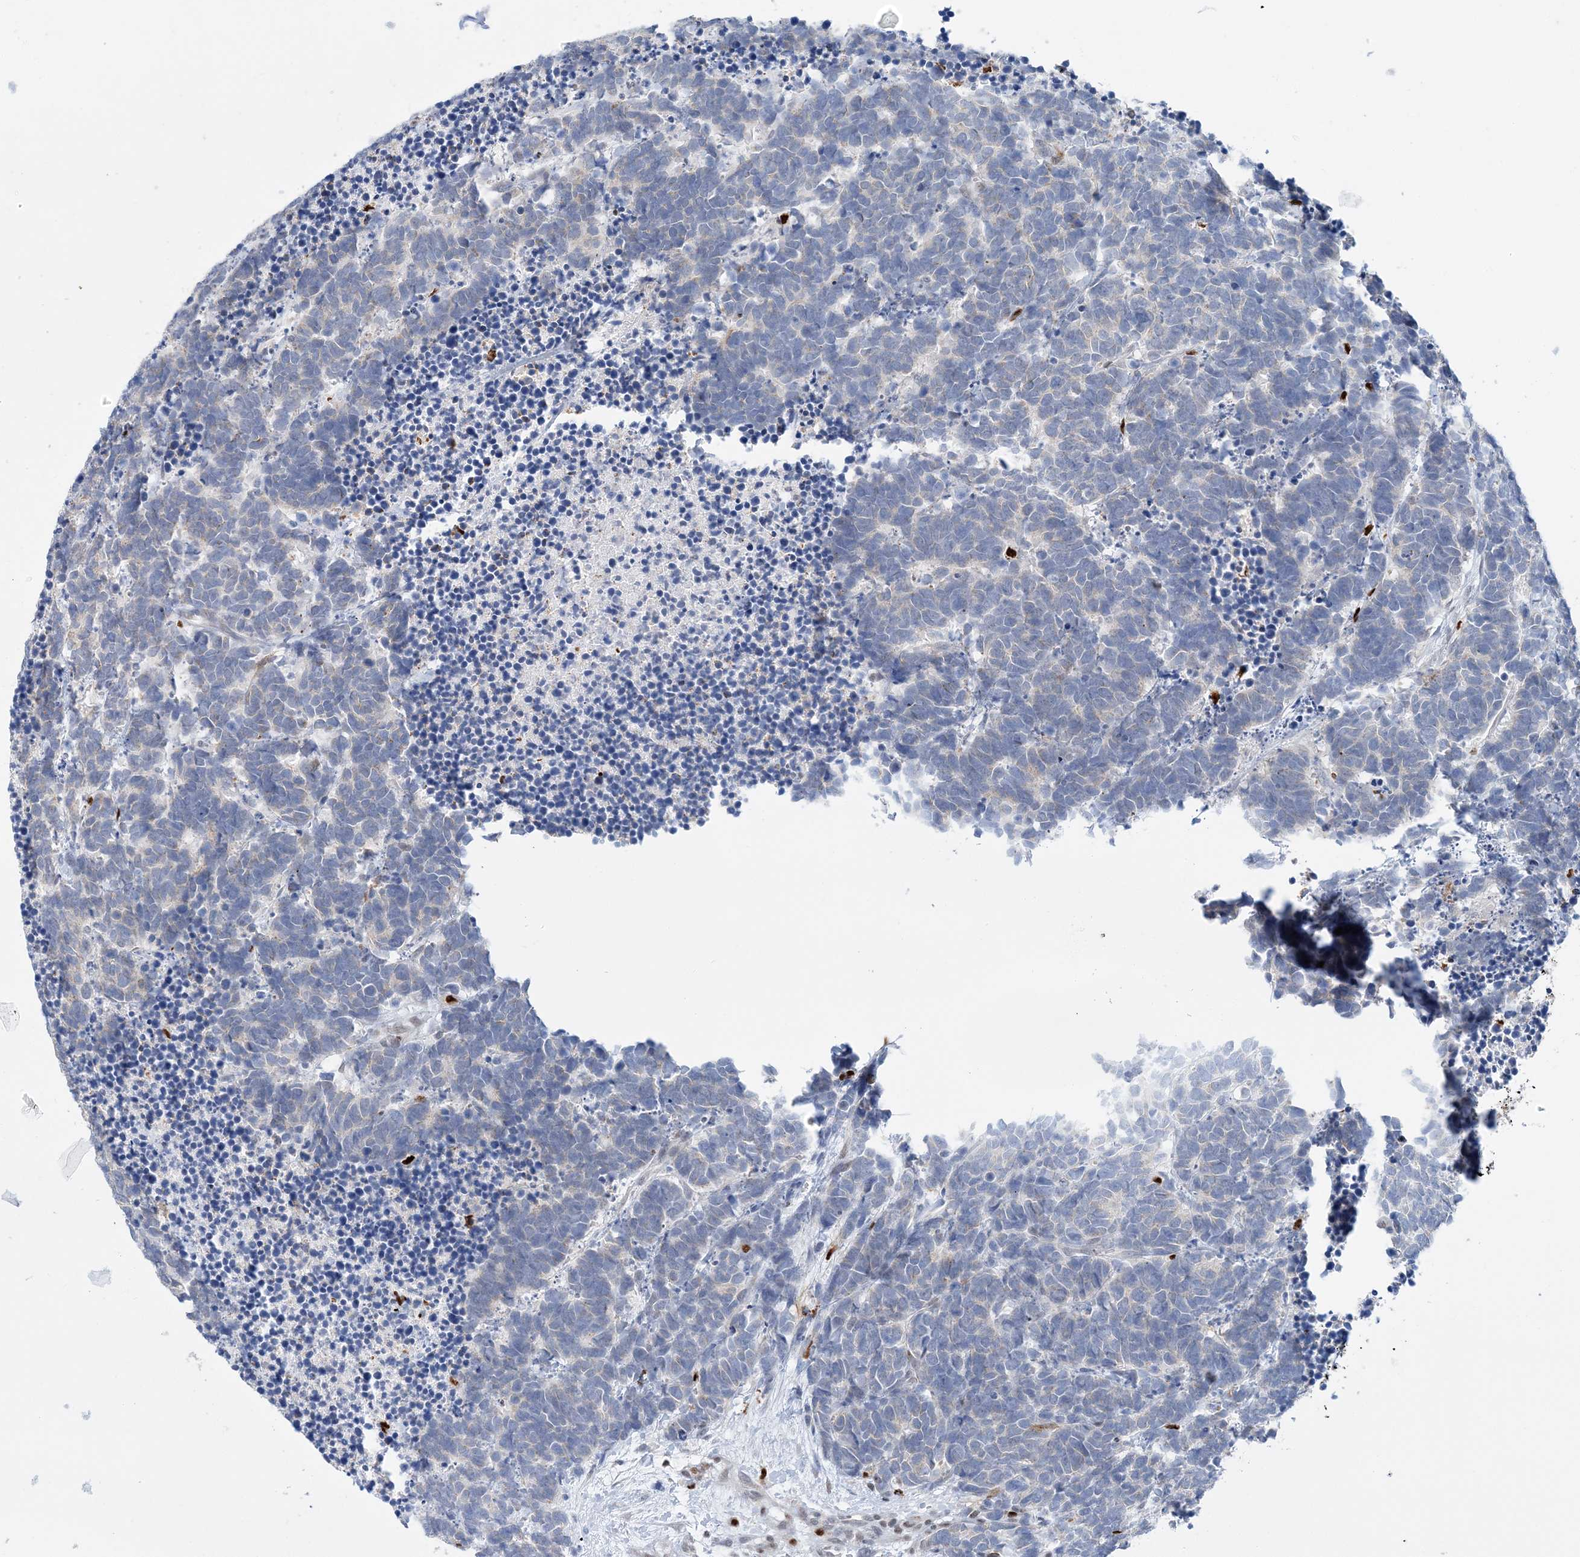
{"staining": {"intensity": "negative", "quantity": "none", "location": "none"}, "tissue": "carcinoid", "cell_type": "Tumor cells", "image_type": "cancer", "snomed": [{"axis": "morphology", "description": "Carcinoma, NOS"}, {"axis": "morphology", "description": "Carcinoid, malignant, NOS"}, {"axis": "topography", "description": "Urinary bladder"}], "caption": "Immunohistochemical staining of malignant carcinoid demonstrates no significant staining in tumor cells. (DAB immunohistochemistry with hematoxylin counter stain).", "gene": "NIT2", "patient": {"sex": "male", "age": 57}}